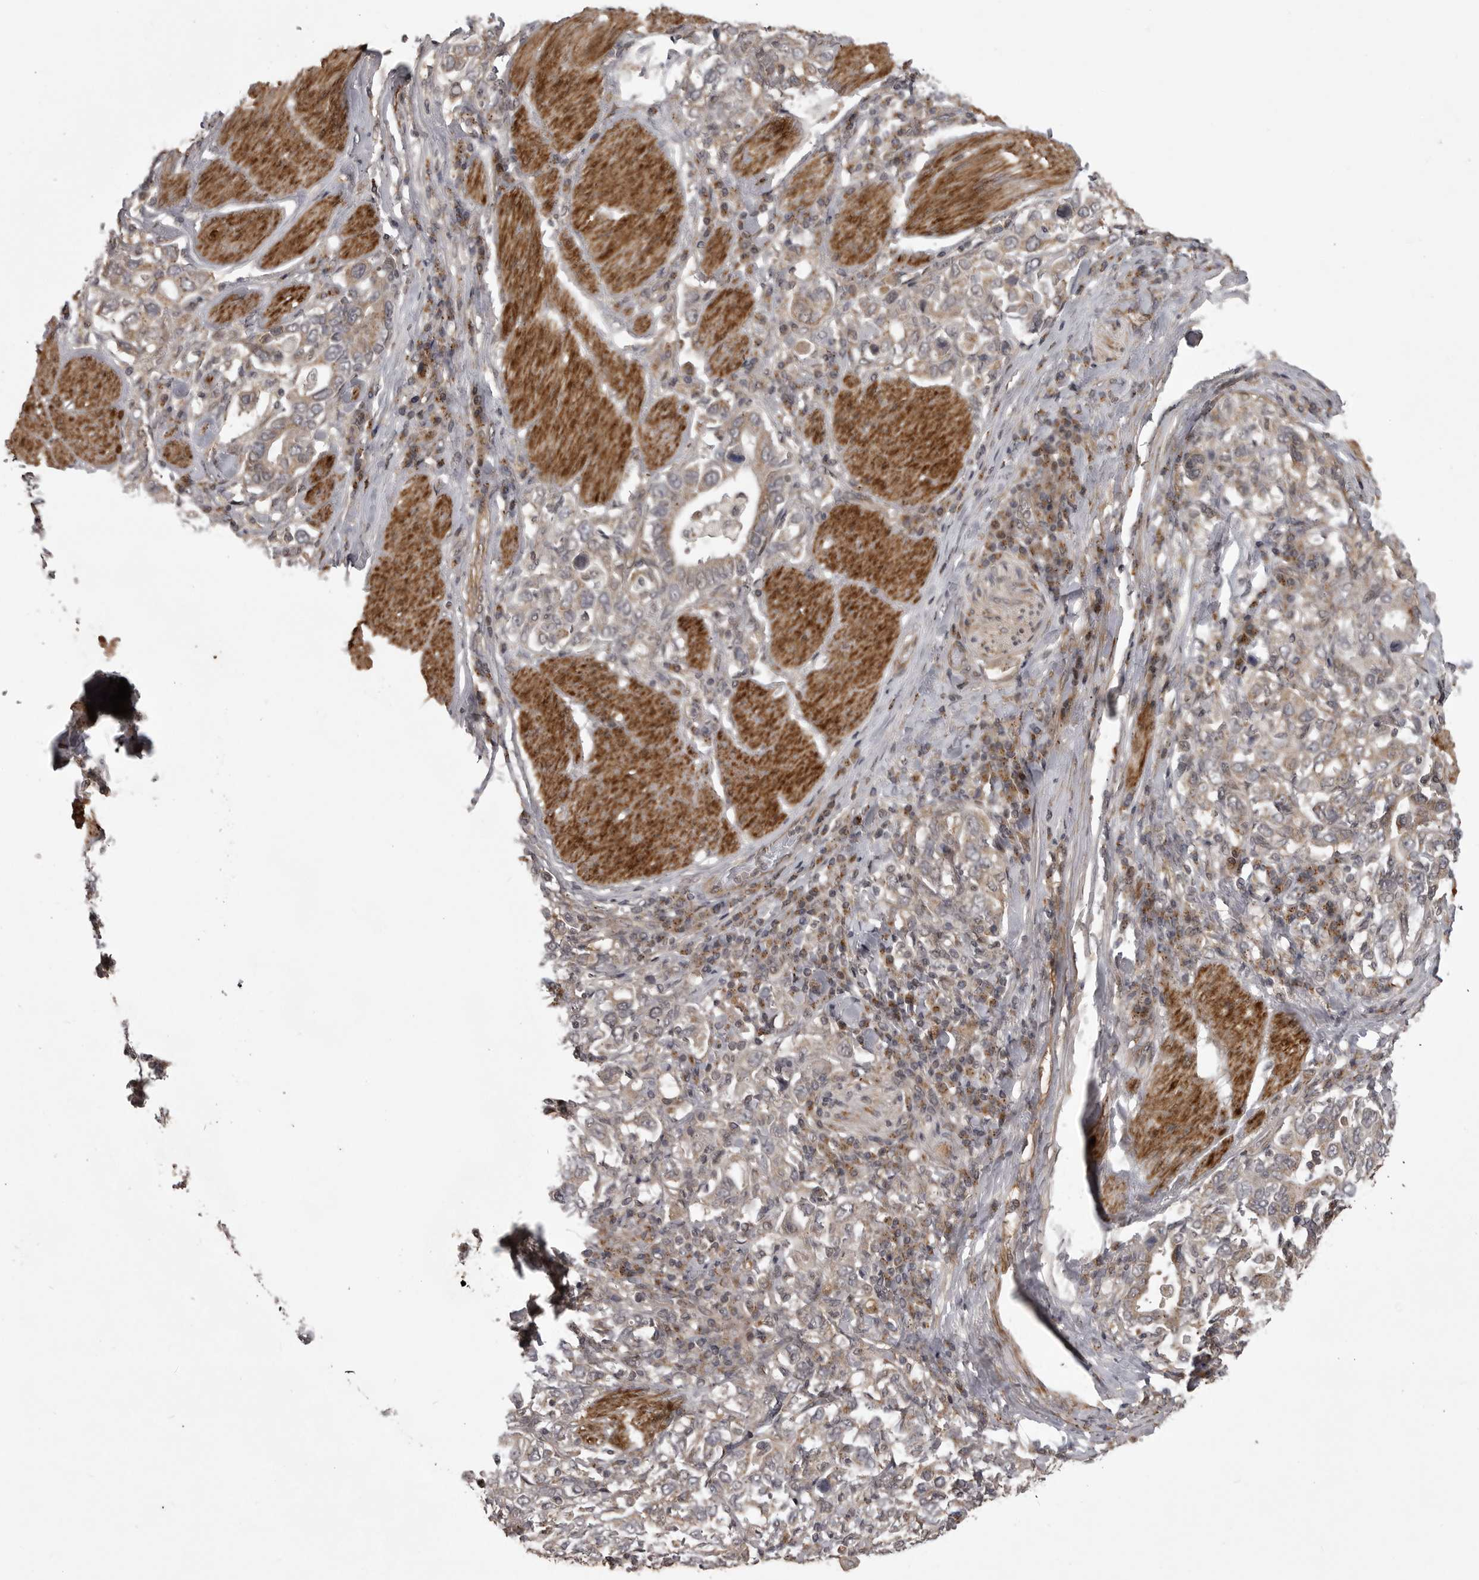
{"staining": {"intensity": "weak", "quantity": ">75%", "location": "cytoplasmic/membranous"}, "tissue": "stomach cancer", "cell_type": "Tumor cells", "image_type": "cancer", "snomed": [{"axis": "morphology", "description": "Adenocarcinoma, NOS"}, {"axis": "topography", "description": "Stomach, upper"}], "caption": "Brown immunohistochemical staining in human stomach adenocarcinoma displays weak cytoplasmic/membranous expression in approximately >75% of tumor cells. The protein is shown in brown color, while the nuclei are stained blue.", "gene": "SNX16", "patient": {"sex": "male", "age": 62}}